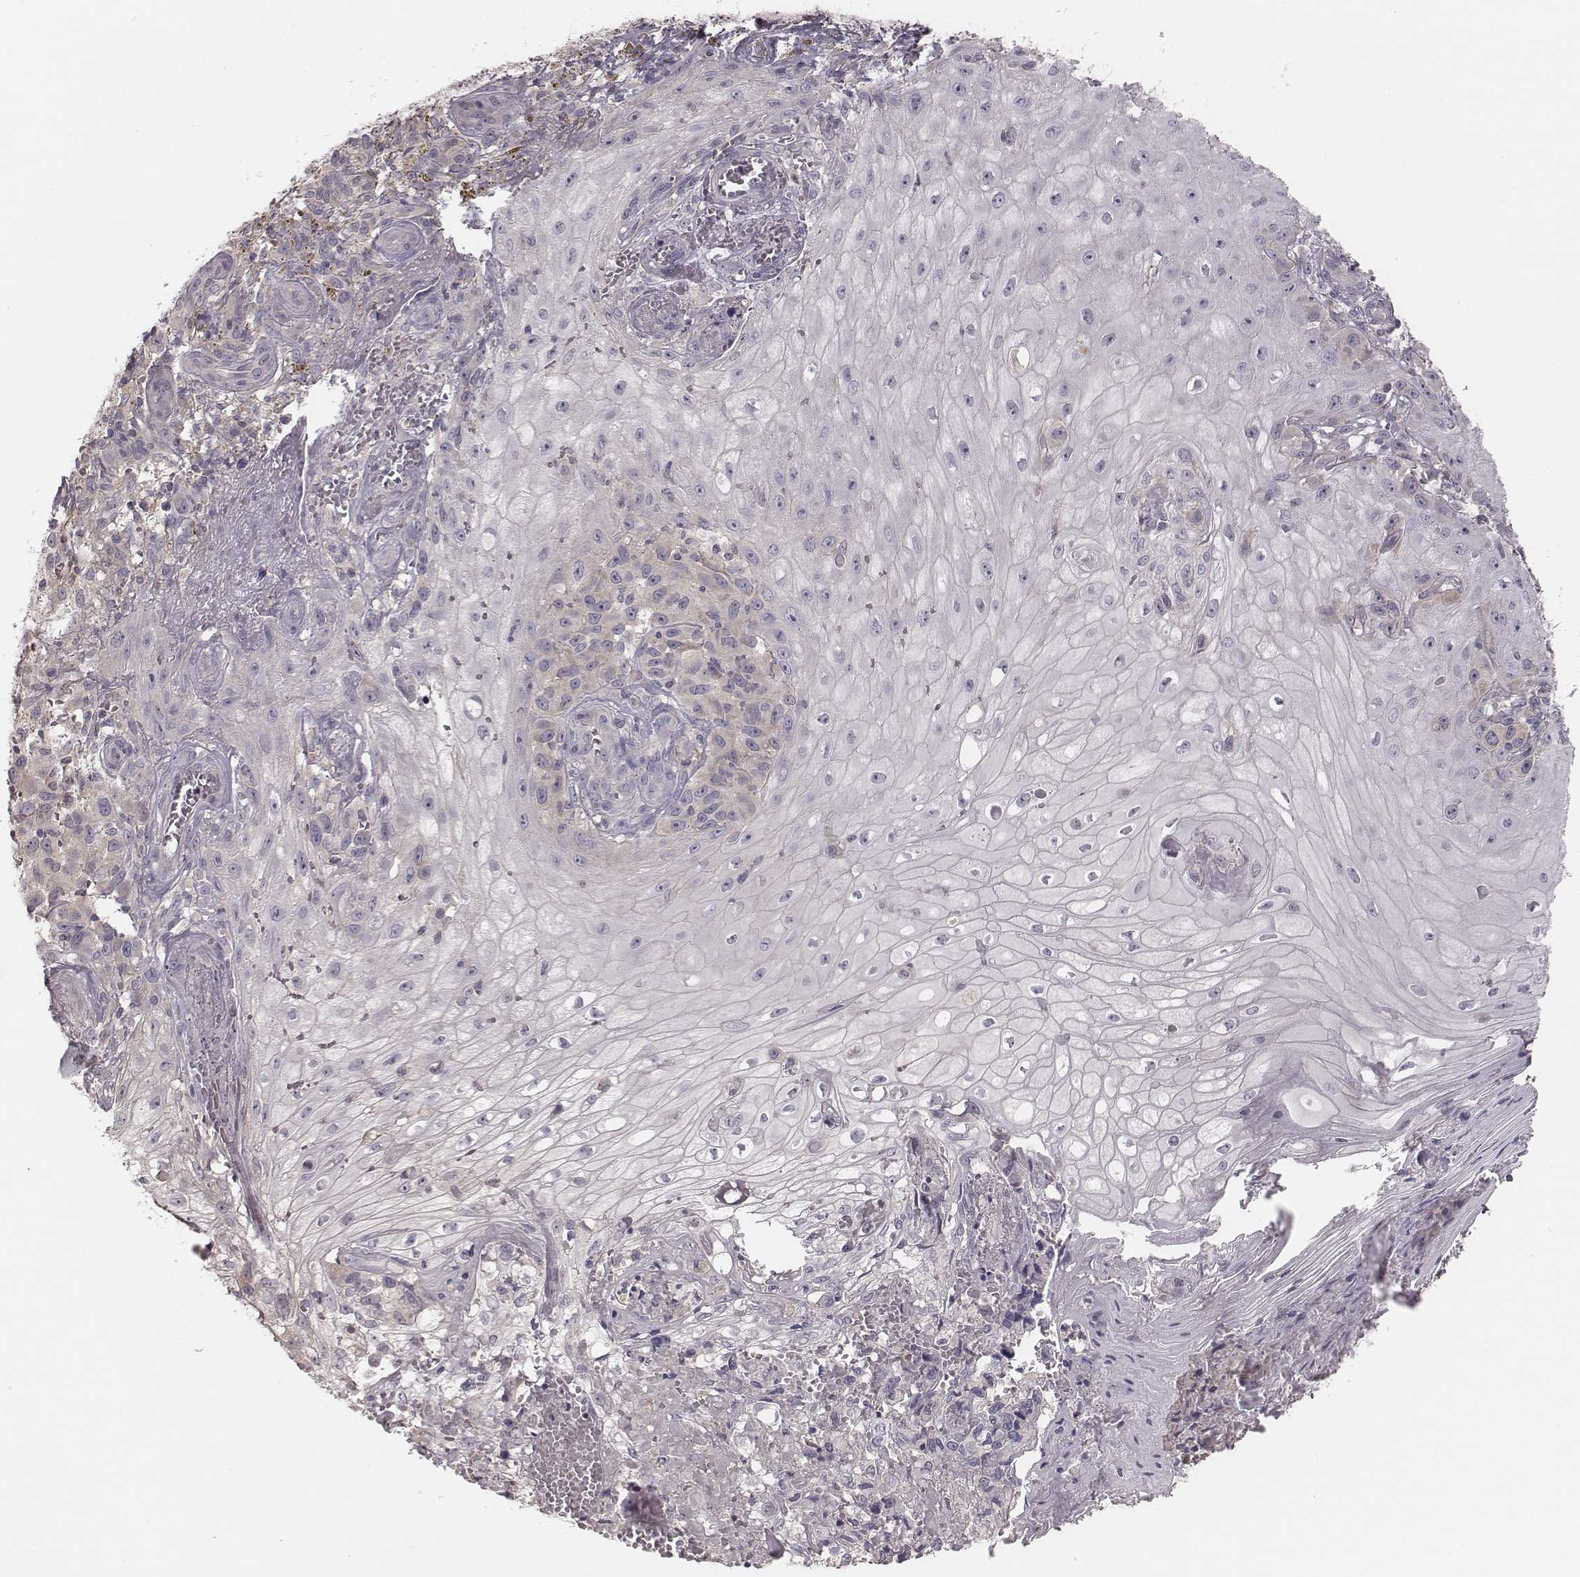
{"staining": {"intensity": "weak", "quantity": "<25%", "location": "cytoplasmic/membranous"}, "tissue": "melanoma", "cell_type": "Tumor cells", "image_type": "cancer", "snomed": [{"axis": "morphology", "description": "Malignant melanoma, NOS"}, {"axis": "topography", "description": "Skin"}], "caption": "Immunohistochemistry micrograph of melanoma stained for a protein (brown), which displays no positivity in tumor cells.", "gene": "TDRD5", "patient": {"sex": "female", "age": 53}}